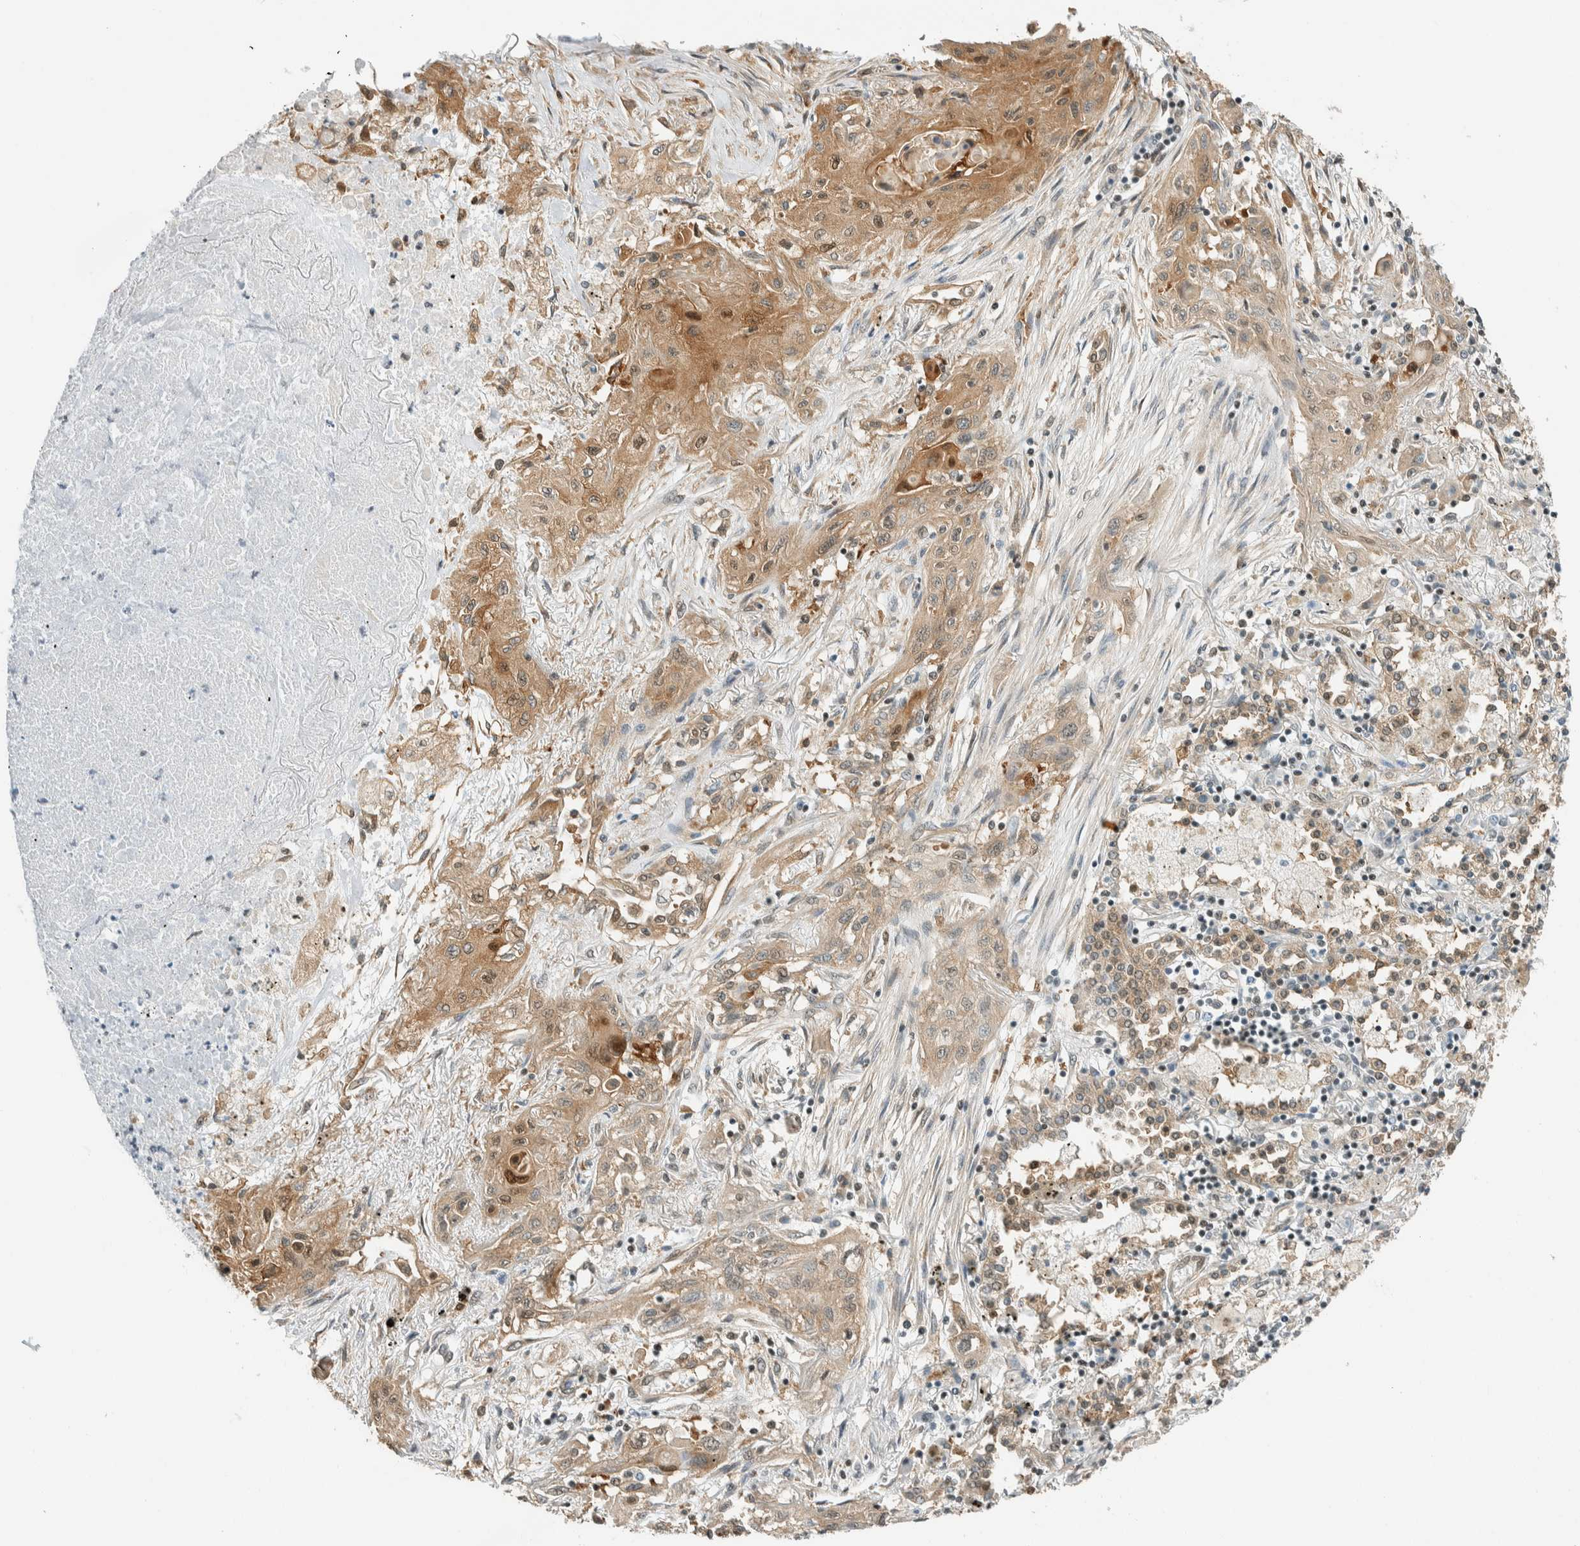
{"staining": {"intensity": "moderate", "quantity": ">75%", "location": "cytoplasmic/membranous,nuclear"}, "tissue": "lung cancer", "cell_type": "Tumor cells", "image_type": "cancer", "snomed": [{"axis": "morphology", "description": "Squamous cell carcinoma, NOS"}, {"axis": "topography", "description": "Lung"}], "caption": "Immunohistochemical staining of lung squamous cell carcinoma reveals moderate cytoplasmic/membranous and nuclear protein positivity in approximately >75% of tumor cells.", "gene": "NIBAN2", "patient": {"sex": "female", "age": 47}}